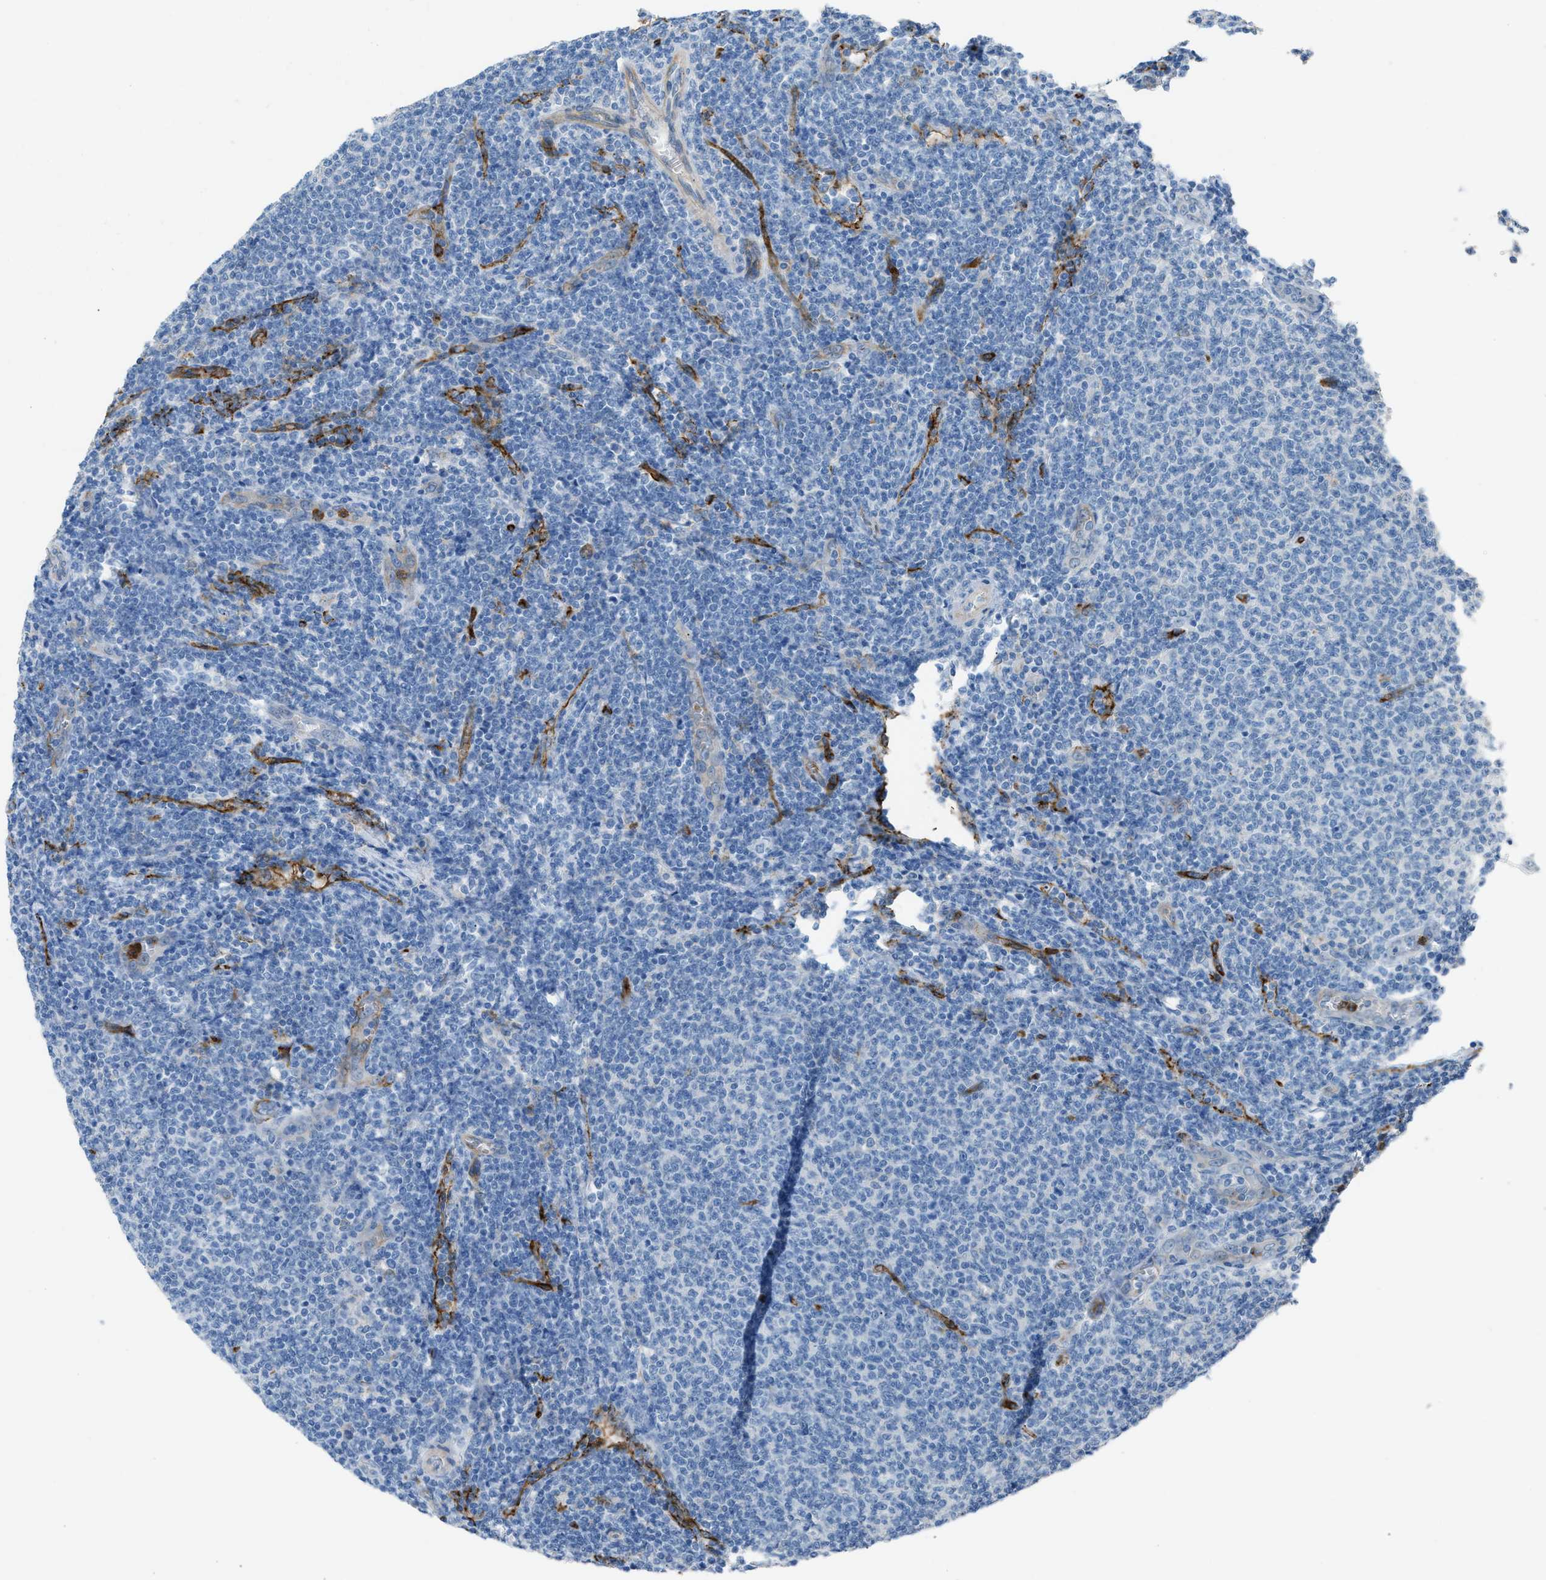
{"staining": {"intensity": "negative", "quantity": "none", "location": "none"}, "tissue": "lymphoma", "cell_type": "Tumor cells", "image_type": "cancer", "snomed": [{"axis": "morphology", "description": "Malignant lymphoma, non-Hodgkin's type, Low grade"}, {"axis": "topography", "description": "Lymph node"}], "caption": "Tumor cells show no significant staining in lymphoma.", "gene": "DYSF", "patient": {"sex": "male", "age": 66}}